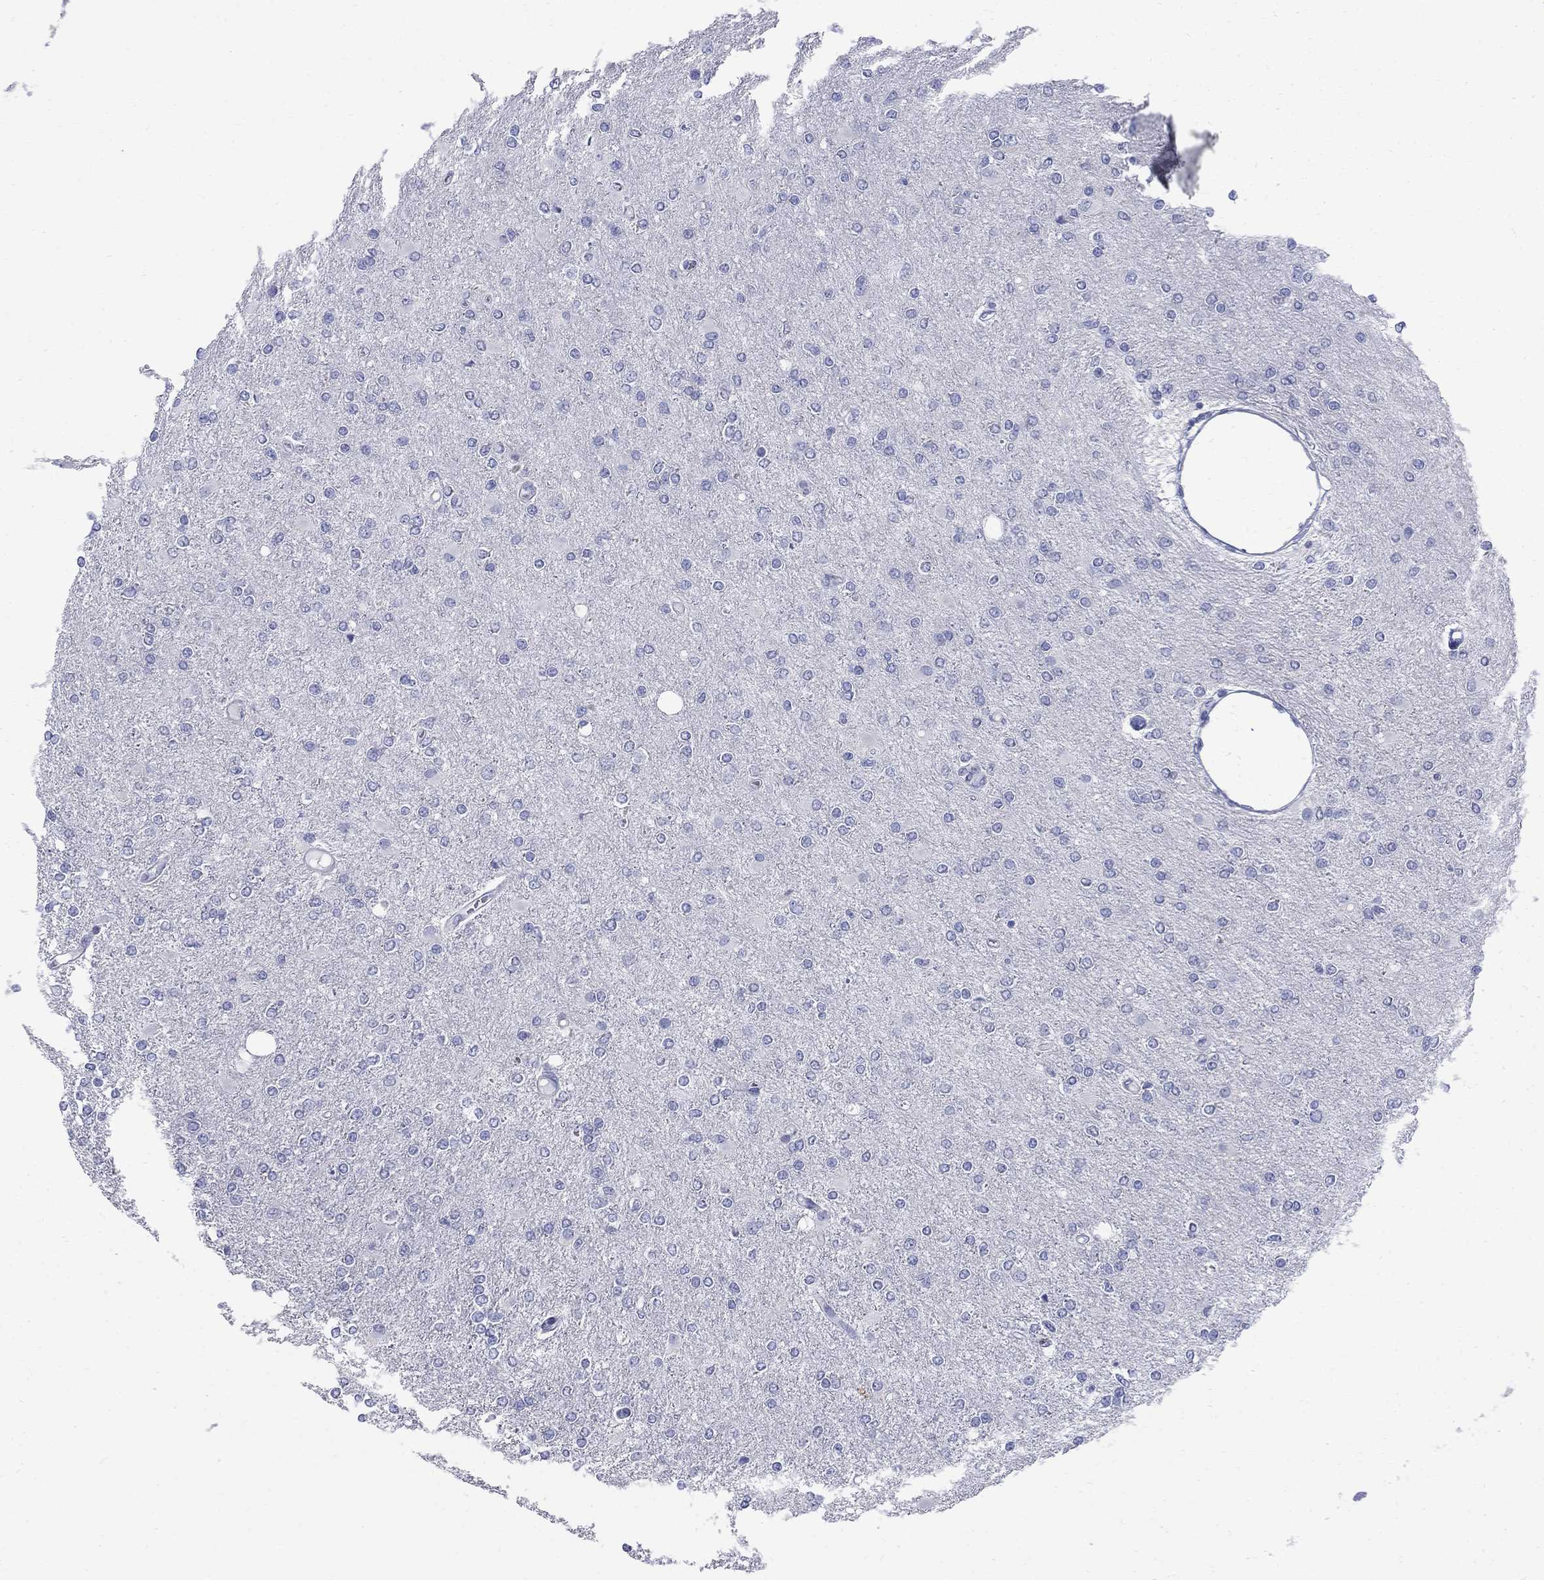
{"staining": {"intensity": "negative", "quantity": "none", "location": "none"}, "tissue": "glioma", "cell_type": "Tumor cells", "image_type": "cancer", "snomed": [{"axis": "morphology", "description": "Glioma, malignant, High grade"}, {"axis": "topography", "description": "Cerebral cortex"}], "caption": "Immunohistochemistry photomicrograph of neoplastic tissue: malignant glioma (high-grade) stained with DAB (3,3'-diaminobenzidine) displays no significant protein expression in tumor cells.", "gene": "SERPINB2", "patient": {"sex": "male", "age": 70}}